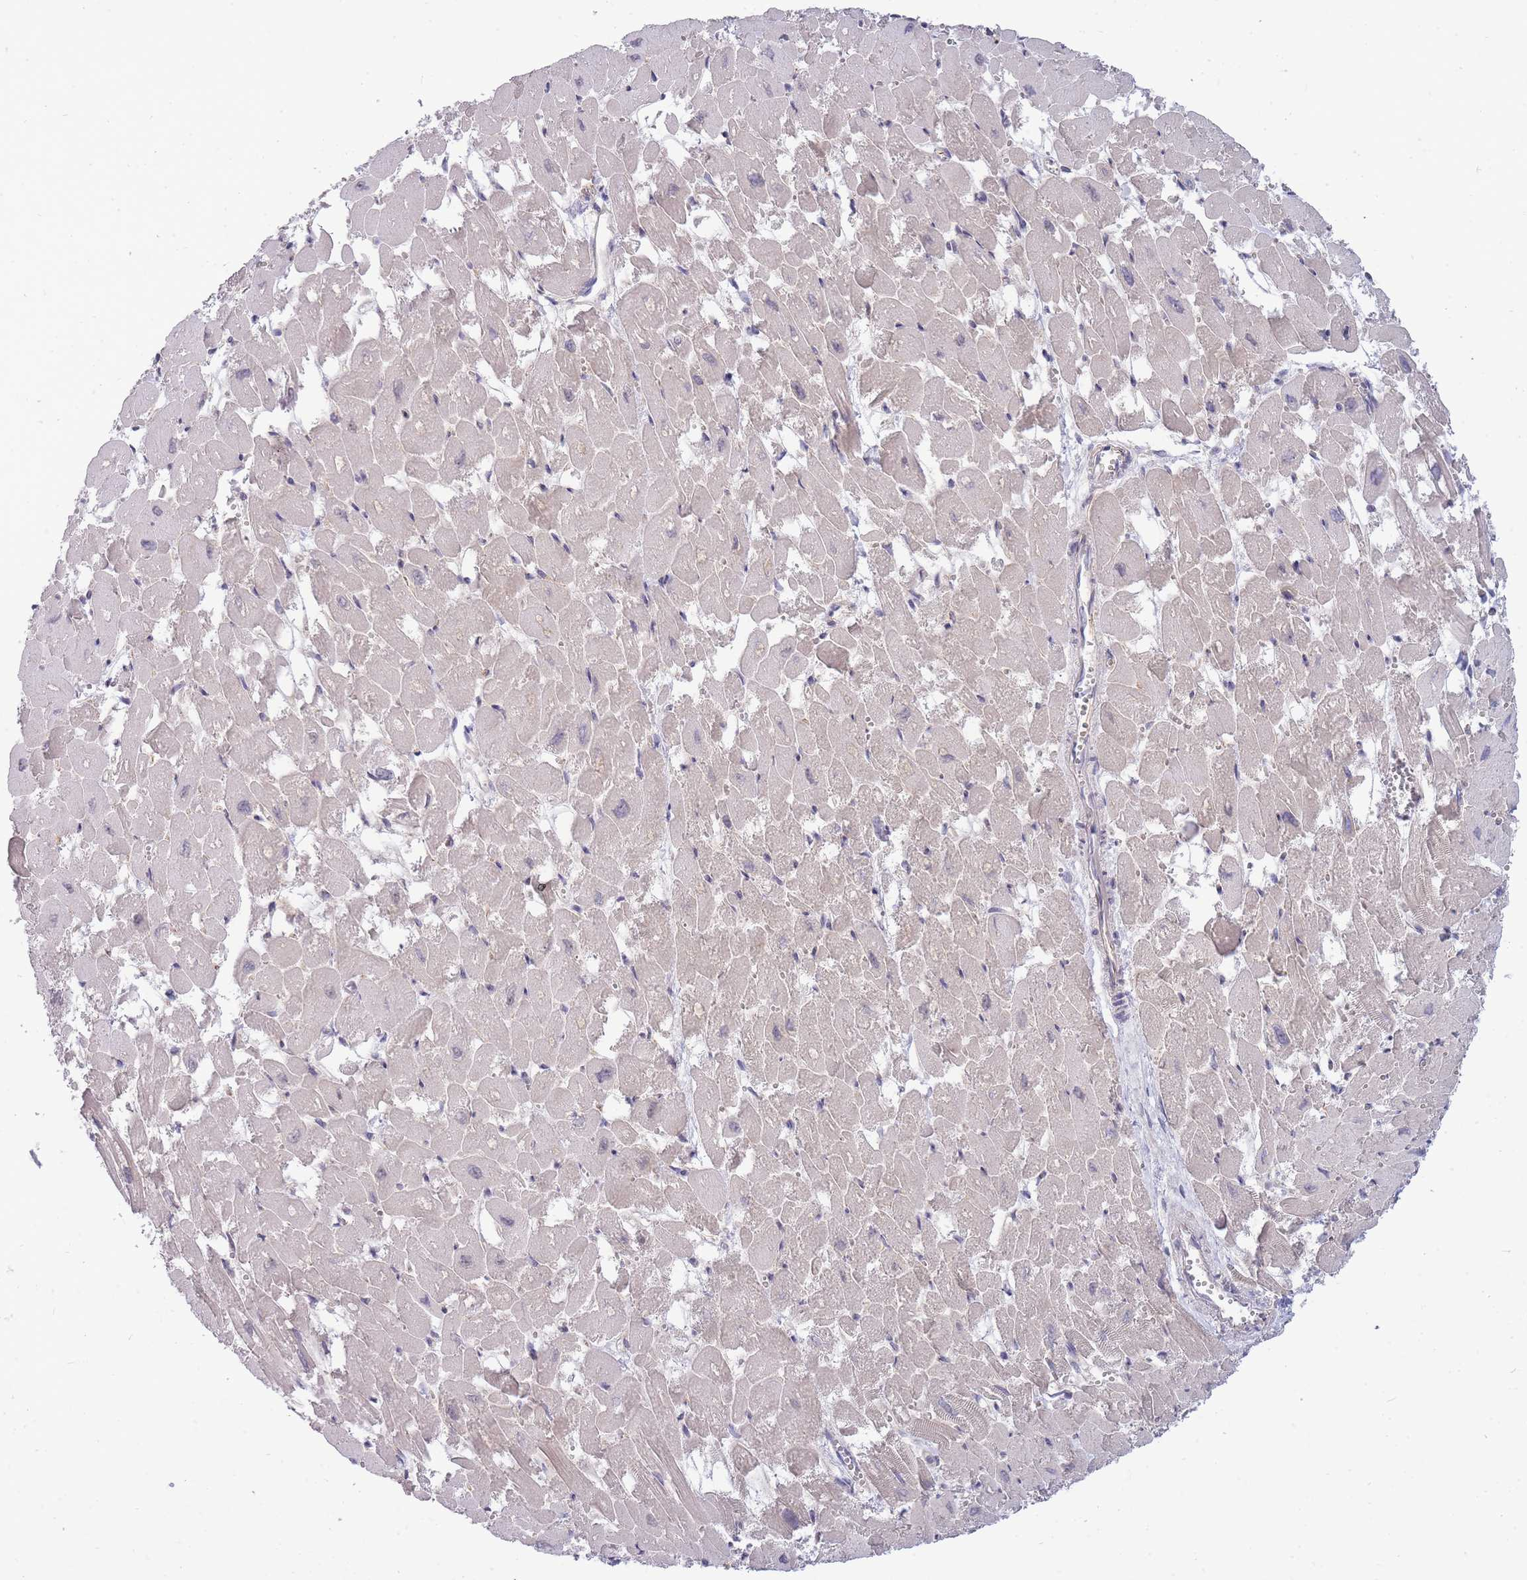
{"staining": {"intensity": "weak", "quantity": "25%-75%", "location": "cytoplasmic/membranous"}, "tissue": "heart muscle", "cell_type": "Cardiomyocytes", "image_type": "normal", "snomed": [{"axis": "morphology", "description": "Normal tissue, NOS"}, {"axis": "topography", "description": "Heart"}], "caption": "An image of human heart muscle stained for a protein exhibits weak cytoplasmic/membranous brown staining in cardiomyocytes. The protein of interest is stained brown, and the nuclei are stained in blue (DAB (3,3'-diaminobenzidine) IHC with brightfield microscopy, high magnification).", "gene": "C19orf25", "patient": {"sex": "male", "age": 54}}